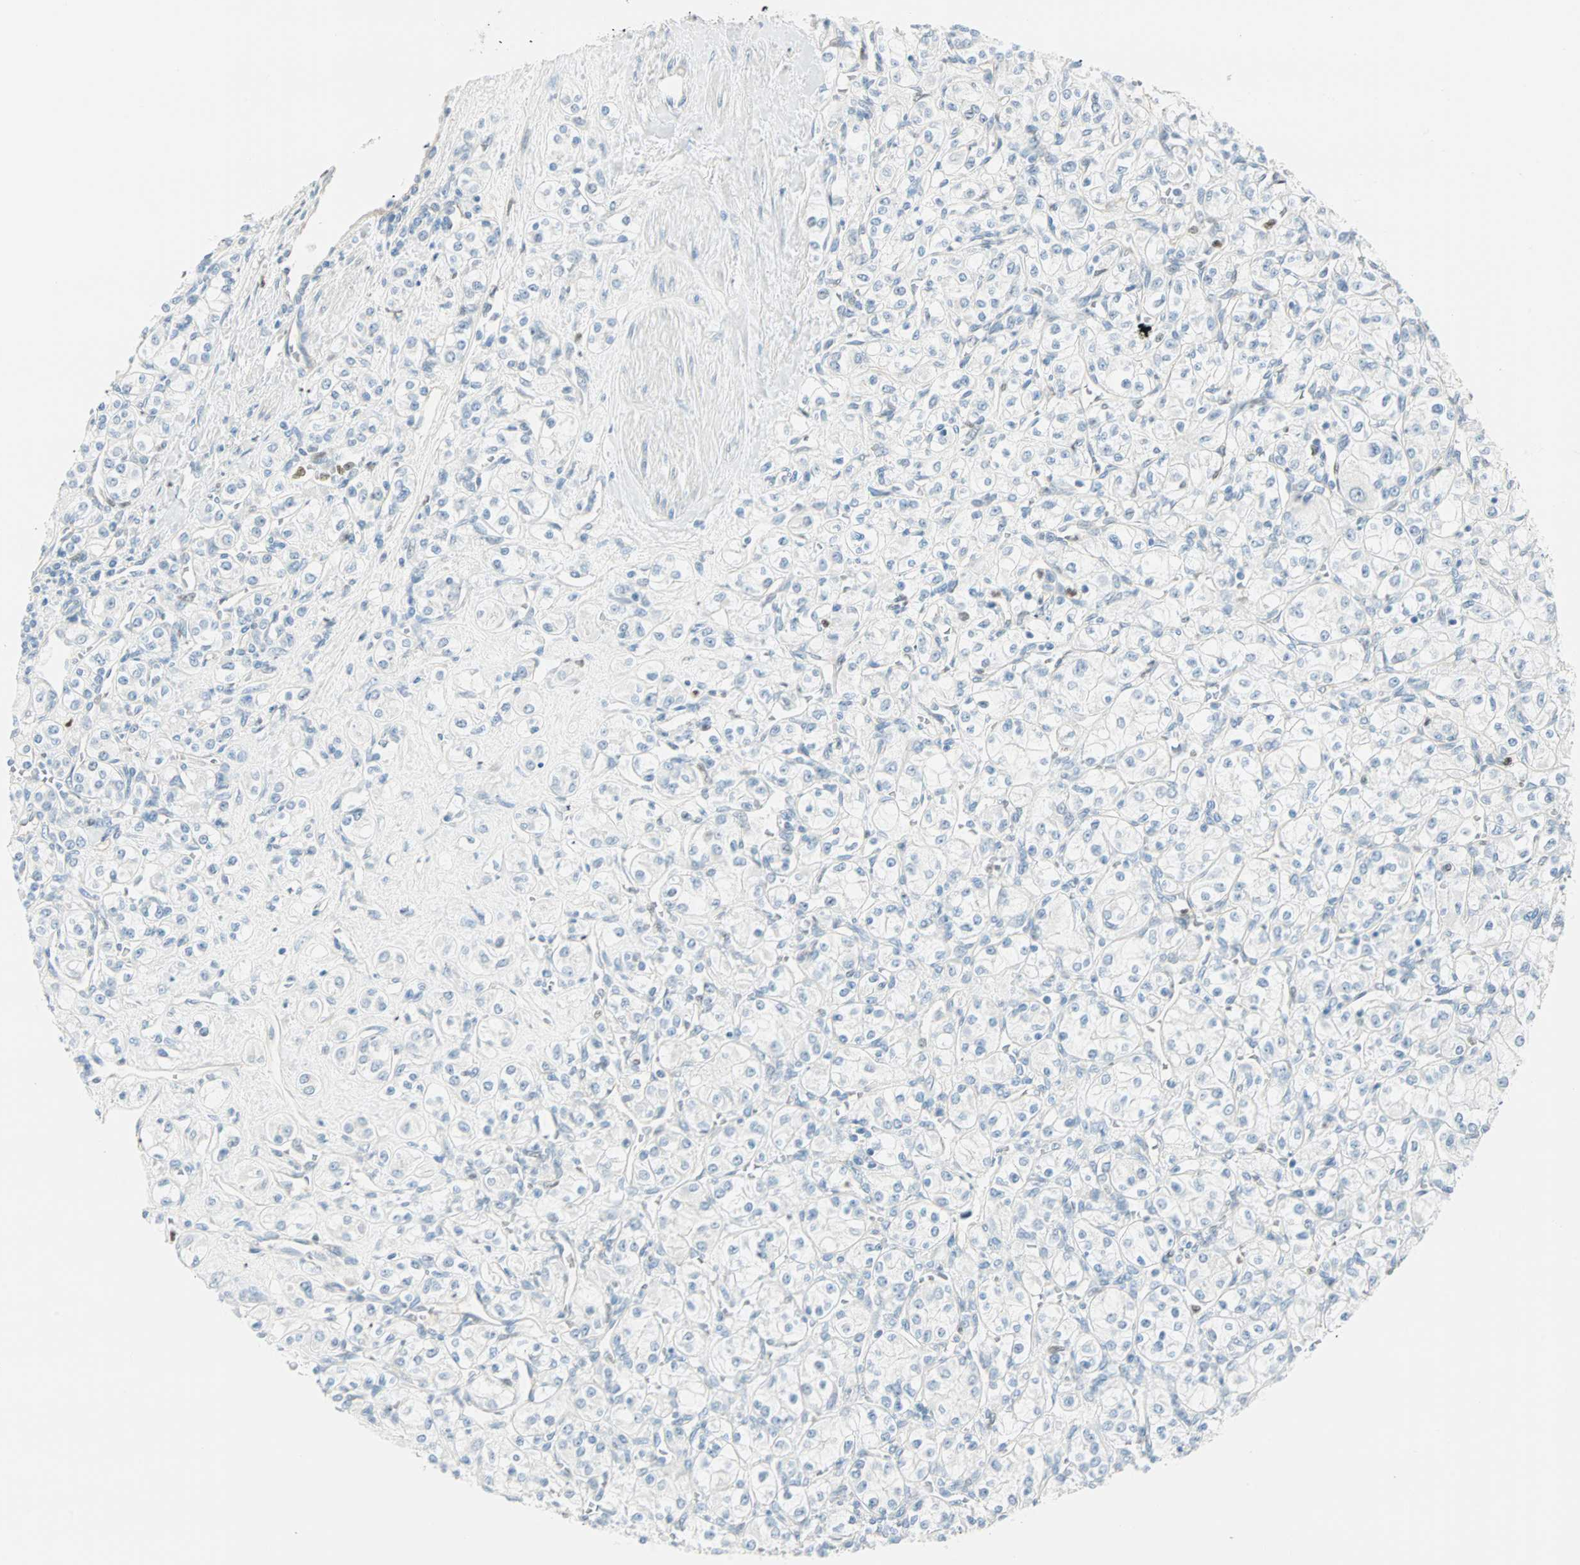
{"staining": {"intensity": "negative", "quantity": "none", "location": "none"}, "tissue": "renal cancer", "cell_type": "Tumor cells", "image_type": "cancer", "snomed": [{"axis": "morphology", "description": "Adenocarcinoma, NOS"}, {"axis": "topography", "description": "Kidney"}], "caption": "There is no significant positivity in tumor cells of renal cancer (adenocarcinoma).", "gene": "MLLT10", "patient": {"sex": "male", "age": 77}}